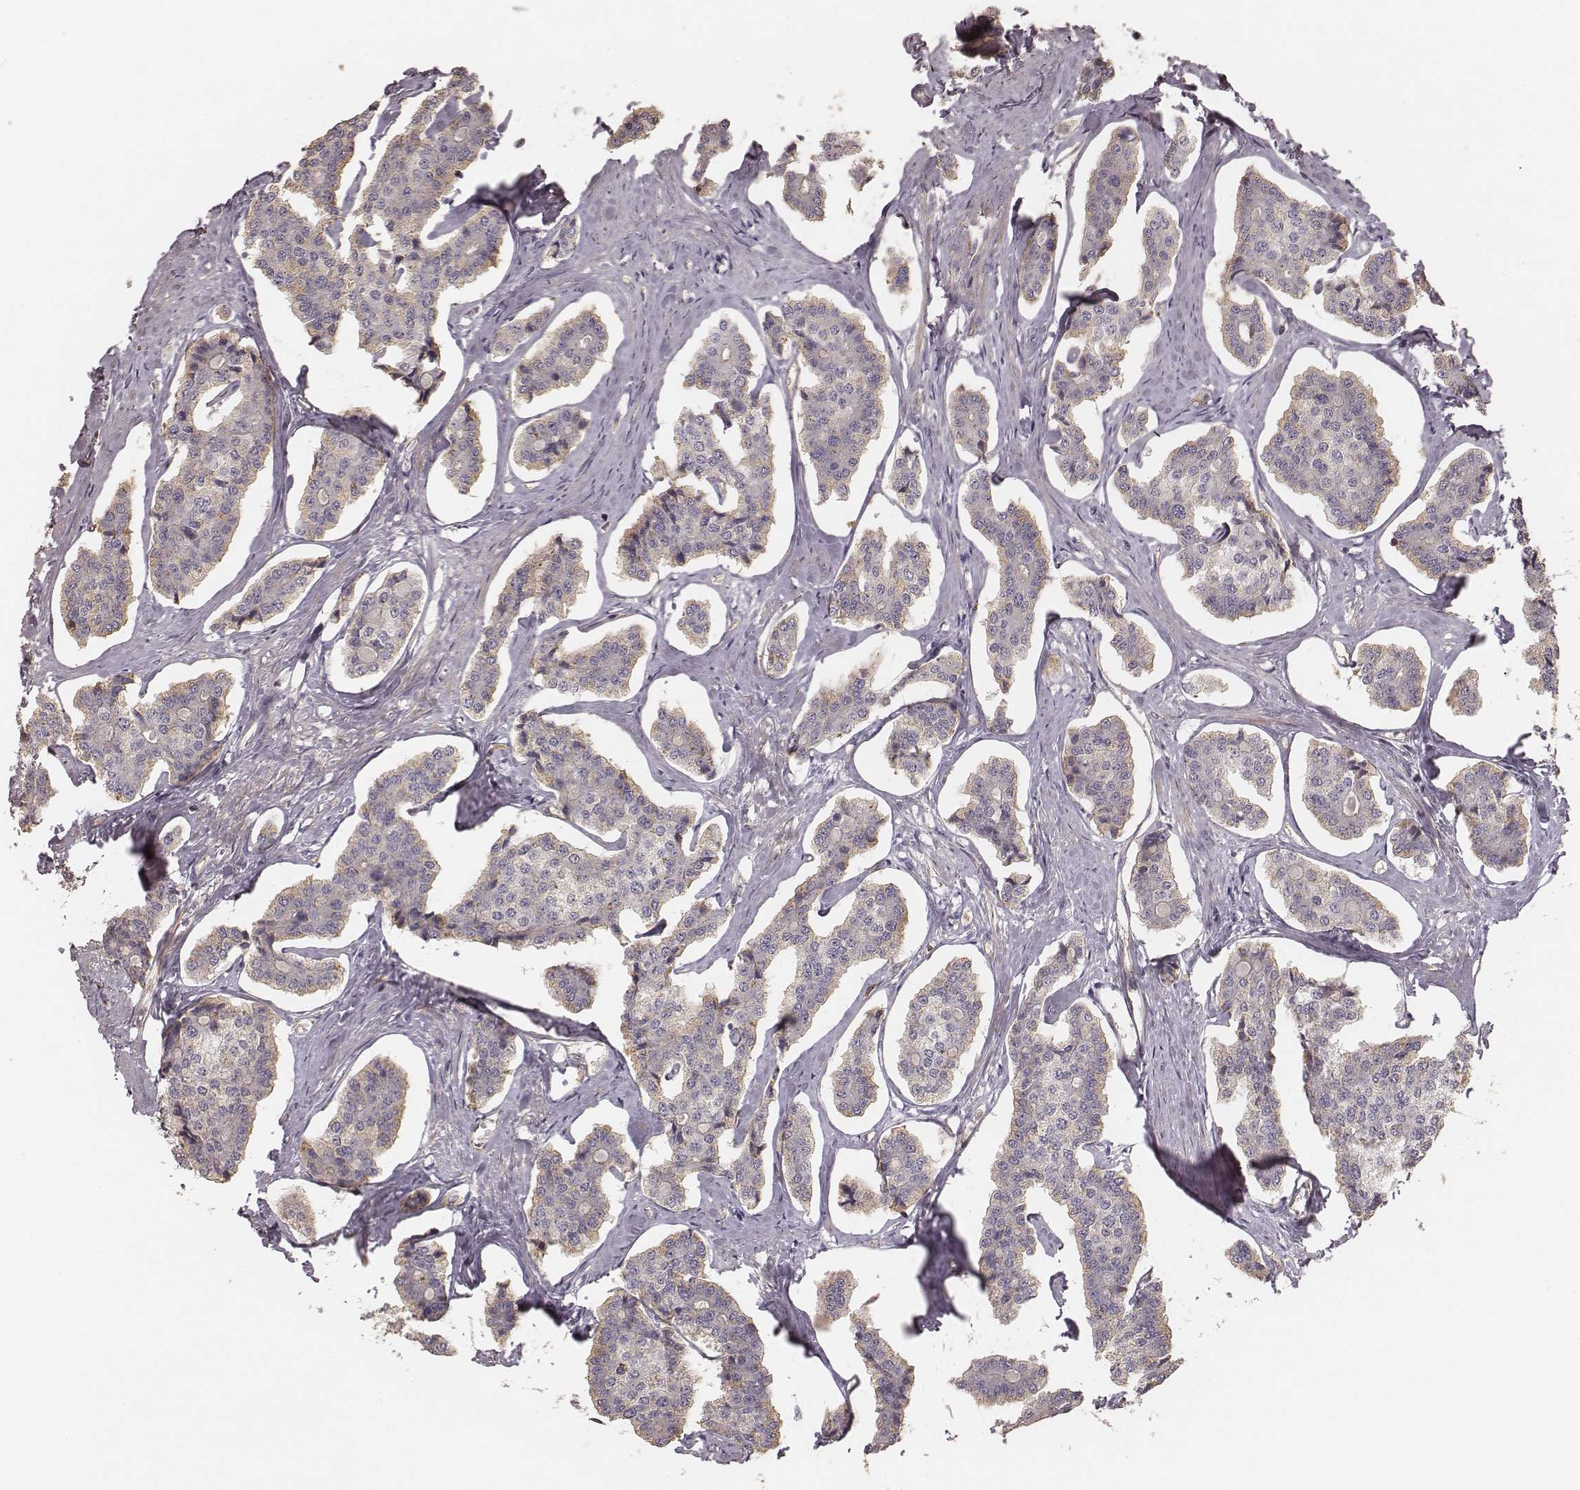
{"staining": {"intensity": "weak", "quantity": "25%-75%", "location": "cytoplasmic/membranous"}, "tissue": "carcinoid", "cell_type": "Tumor cells", "image_type": "cancer", "snomed": [{"axis": "morphology", "description": "Carcinoid, malignant, NOS"}, {"axis": "topography", "description": "Small intestine"}], "caption": "Protein expression analysis of human carcinoid (malignant) reveals weak cytoplasmic/membranous positivity in about 25%-75% of tumor cells.", "gene": "OTOGL", "patient": {"sex": "female", "age": 65}}